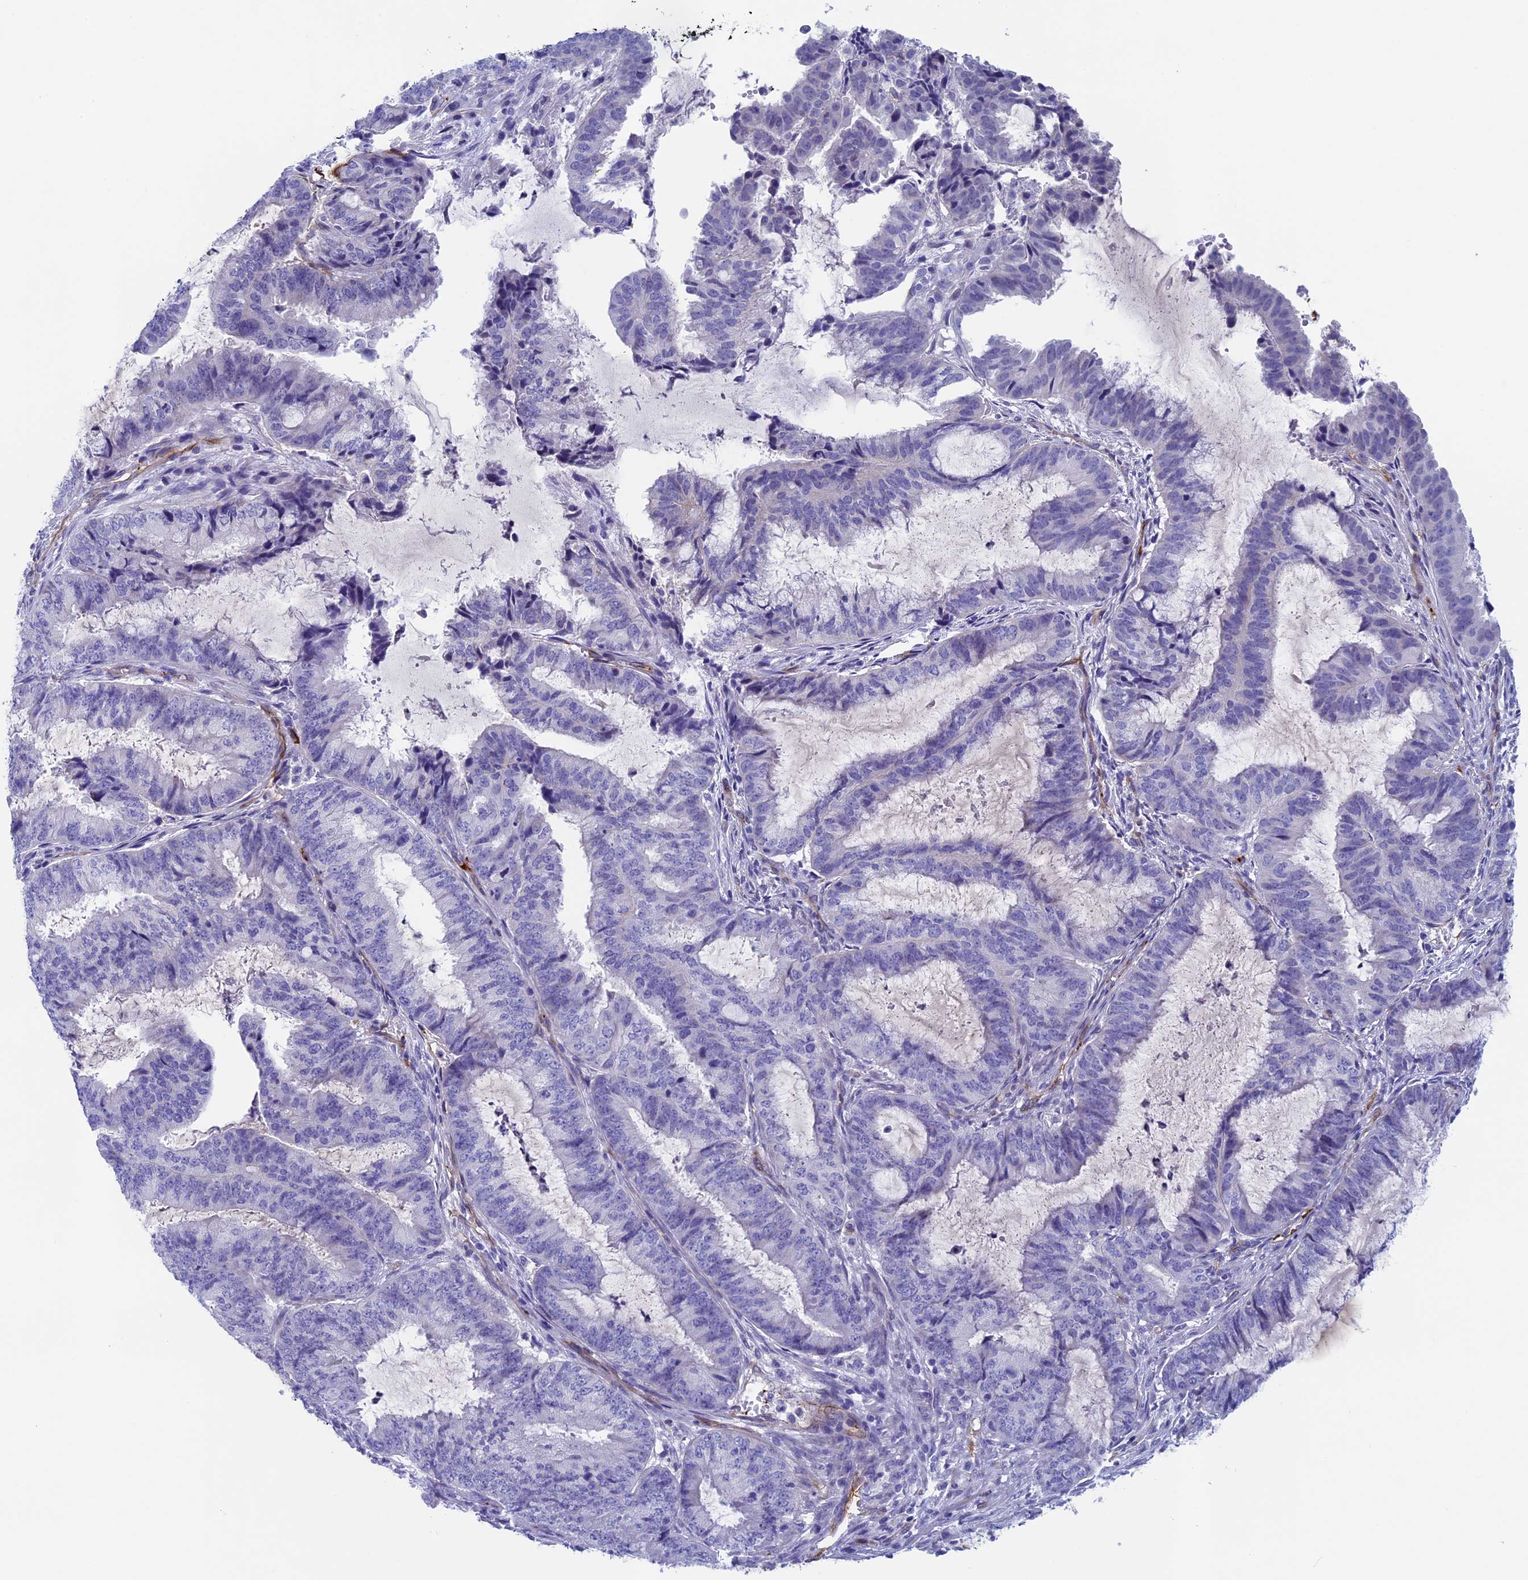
{"staining": {"intensity": "negative", "quantity": "none", "location": "none"}, "tissue": "endometrial cancer", "cell_type": "Tumor cells", "image_type": "cancer", "snomed": [{"axis": "morphology", "description": "Adenocarcinoma, NOS"}, {"axis": "topography", "description": "Endometrium"}], "caption": "The IHC micrograph has no significant expression in tumor cells of endometrial adenocarcinoma tissue.", "gene": "INSYN1", "patient": {"sex": "female", "age": 51}}